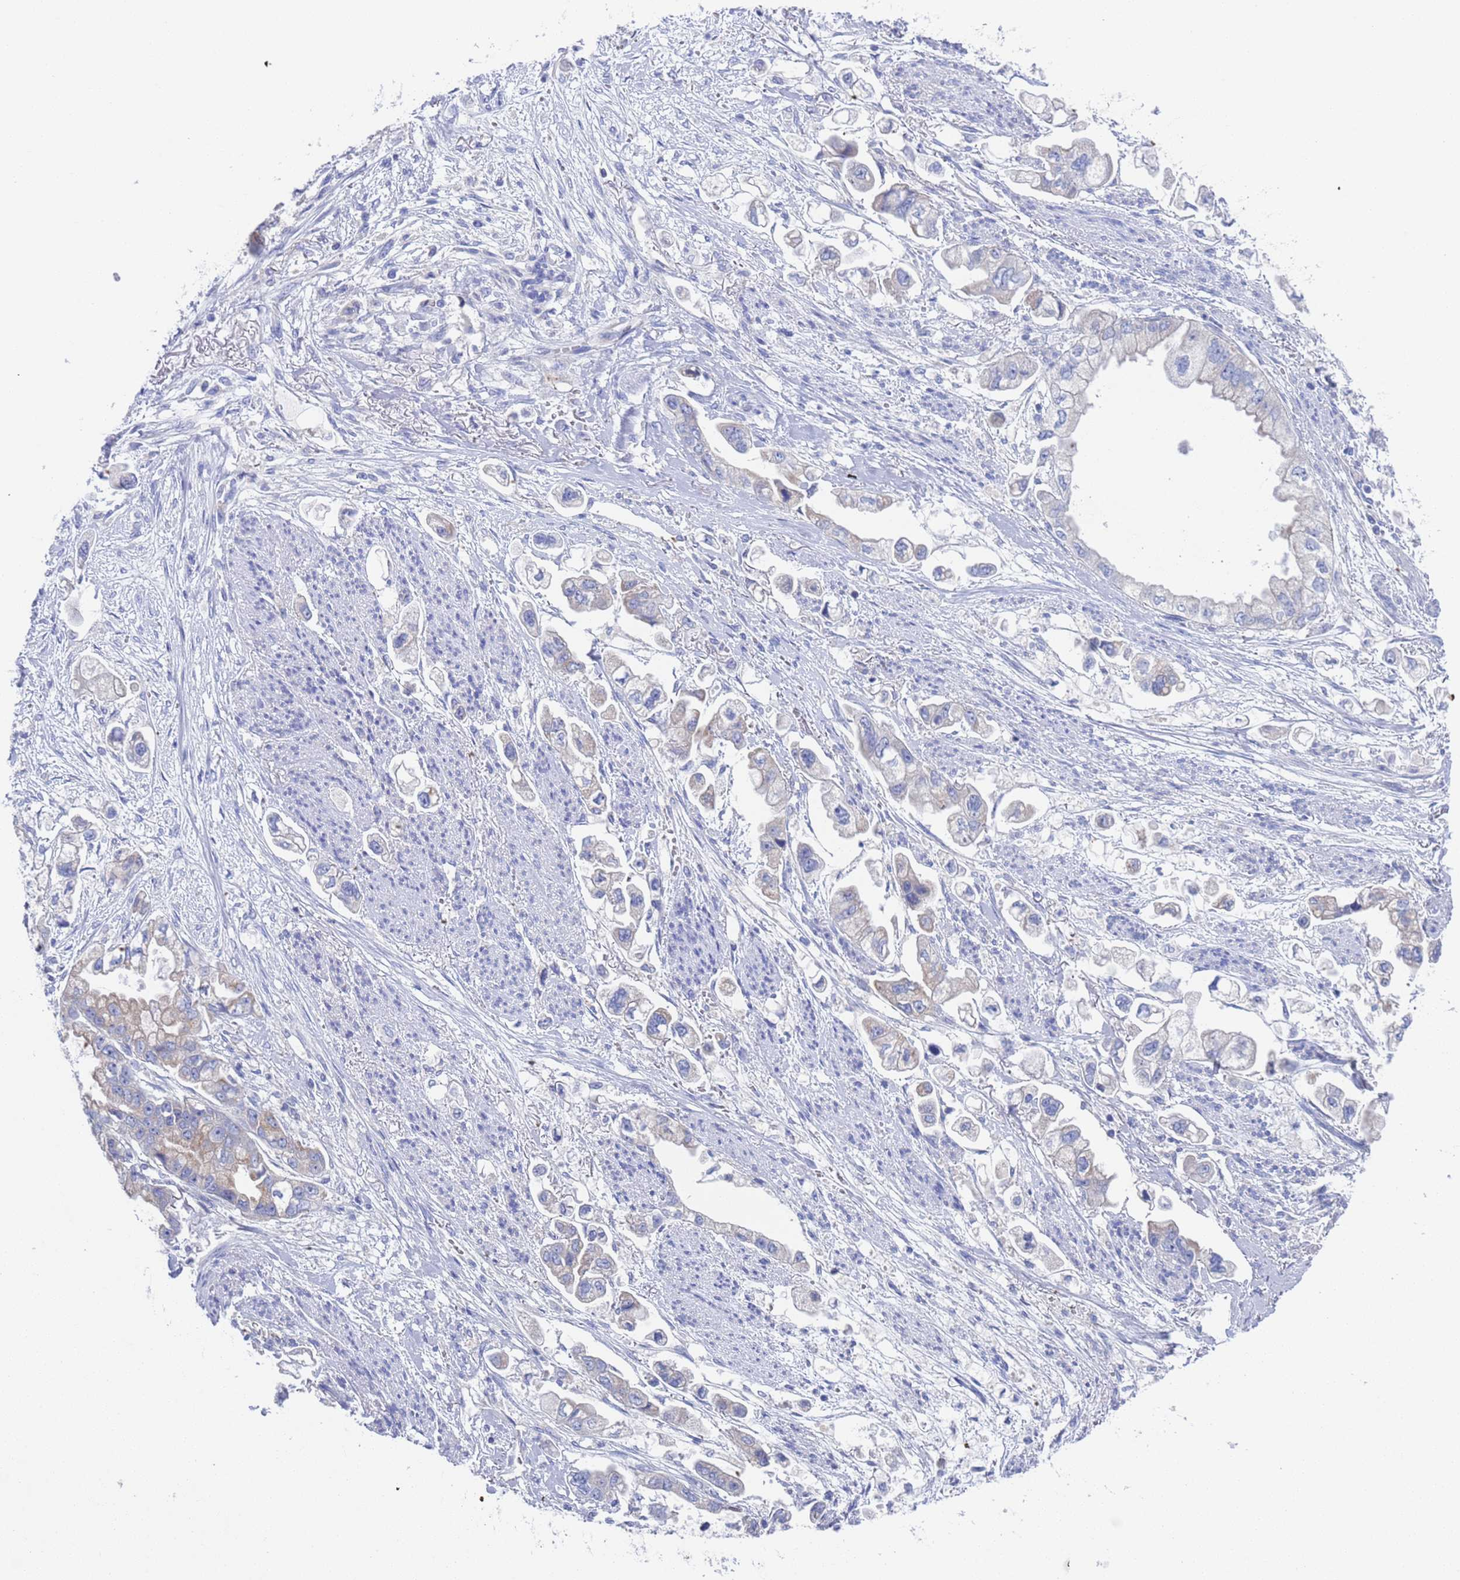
{"staining": {"intensity": "weak", "quantity": "<25%", "location": "cytoplasmic/membranous"}, "tissue": "stomach cancer", "cell_type": "Tumor cells", "image_type": "cancer", "snomed": [{"axis": "morphology", "description": "Adenocarcinoma, NOS"}, {"axis": "topography", "description": "Stomach"}], "caption": "Photomicrograph shows no significant protein staining in tumor cells of adenocarcinoma (stomach). (Stains: DAB (3,3'-diaminobenzidine) immunohistochemistry with hematoxylin counter stain, Microscopy: brightfield microscopy at high magnification).", "gene": "PET117", "patient": {"sex": "male", "age": 62}}